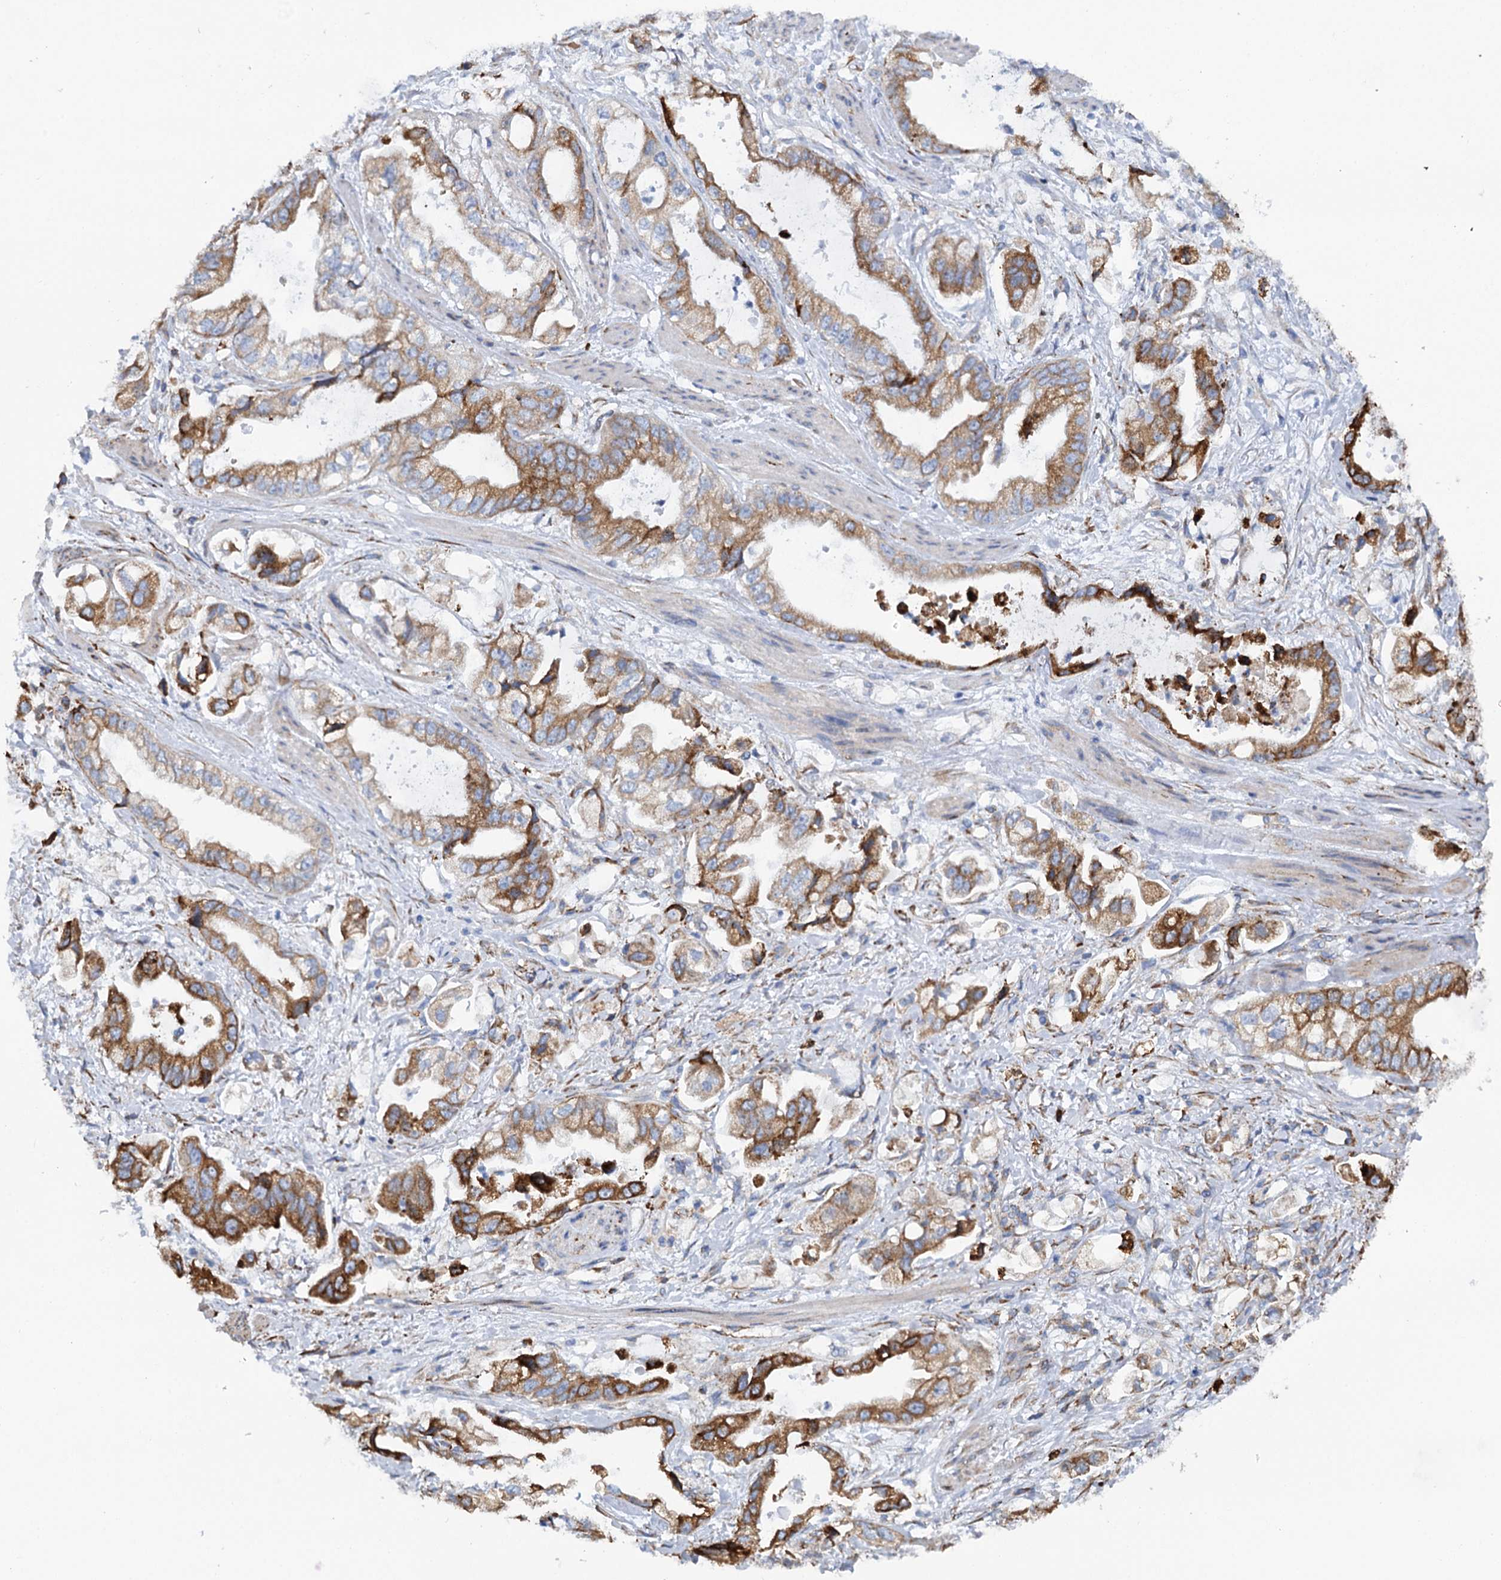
{"staining": {"intensity": "strong", "quantity": "25%-75%", "location": "cytoplasmic/membranous"}, "tissue": "stomach cancer", "cell_type": "Tumor cells", "image_type": "cancer", "snomed": [{"axis": "morphology", "description": "Adenocarcinoma, NOS"}, {"axis": "topography", "description": "Stomach"}], "caption": "Immunohistochemical staining of adenocarcinoma (stomach) shows high levels of strong cytoplasmic/membranous protein expression in about 25%-75% of tumor cells.", "gene": "SHE", "patient": {"sex": "male", "age": 62}}